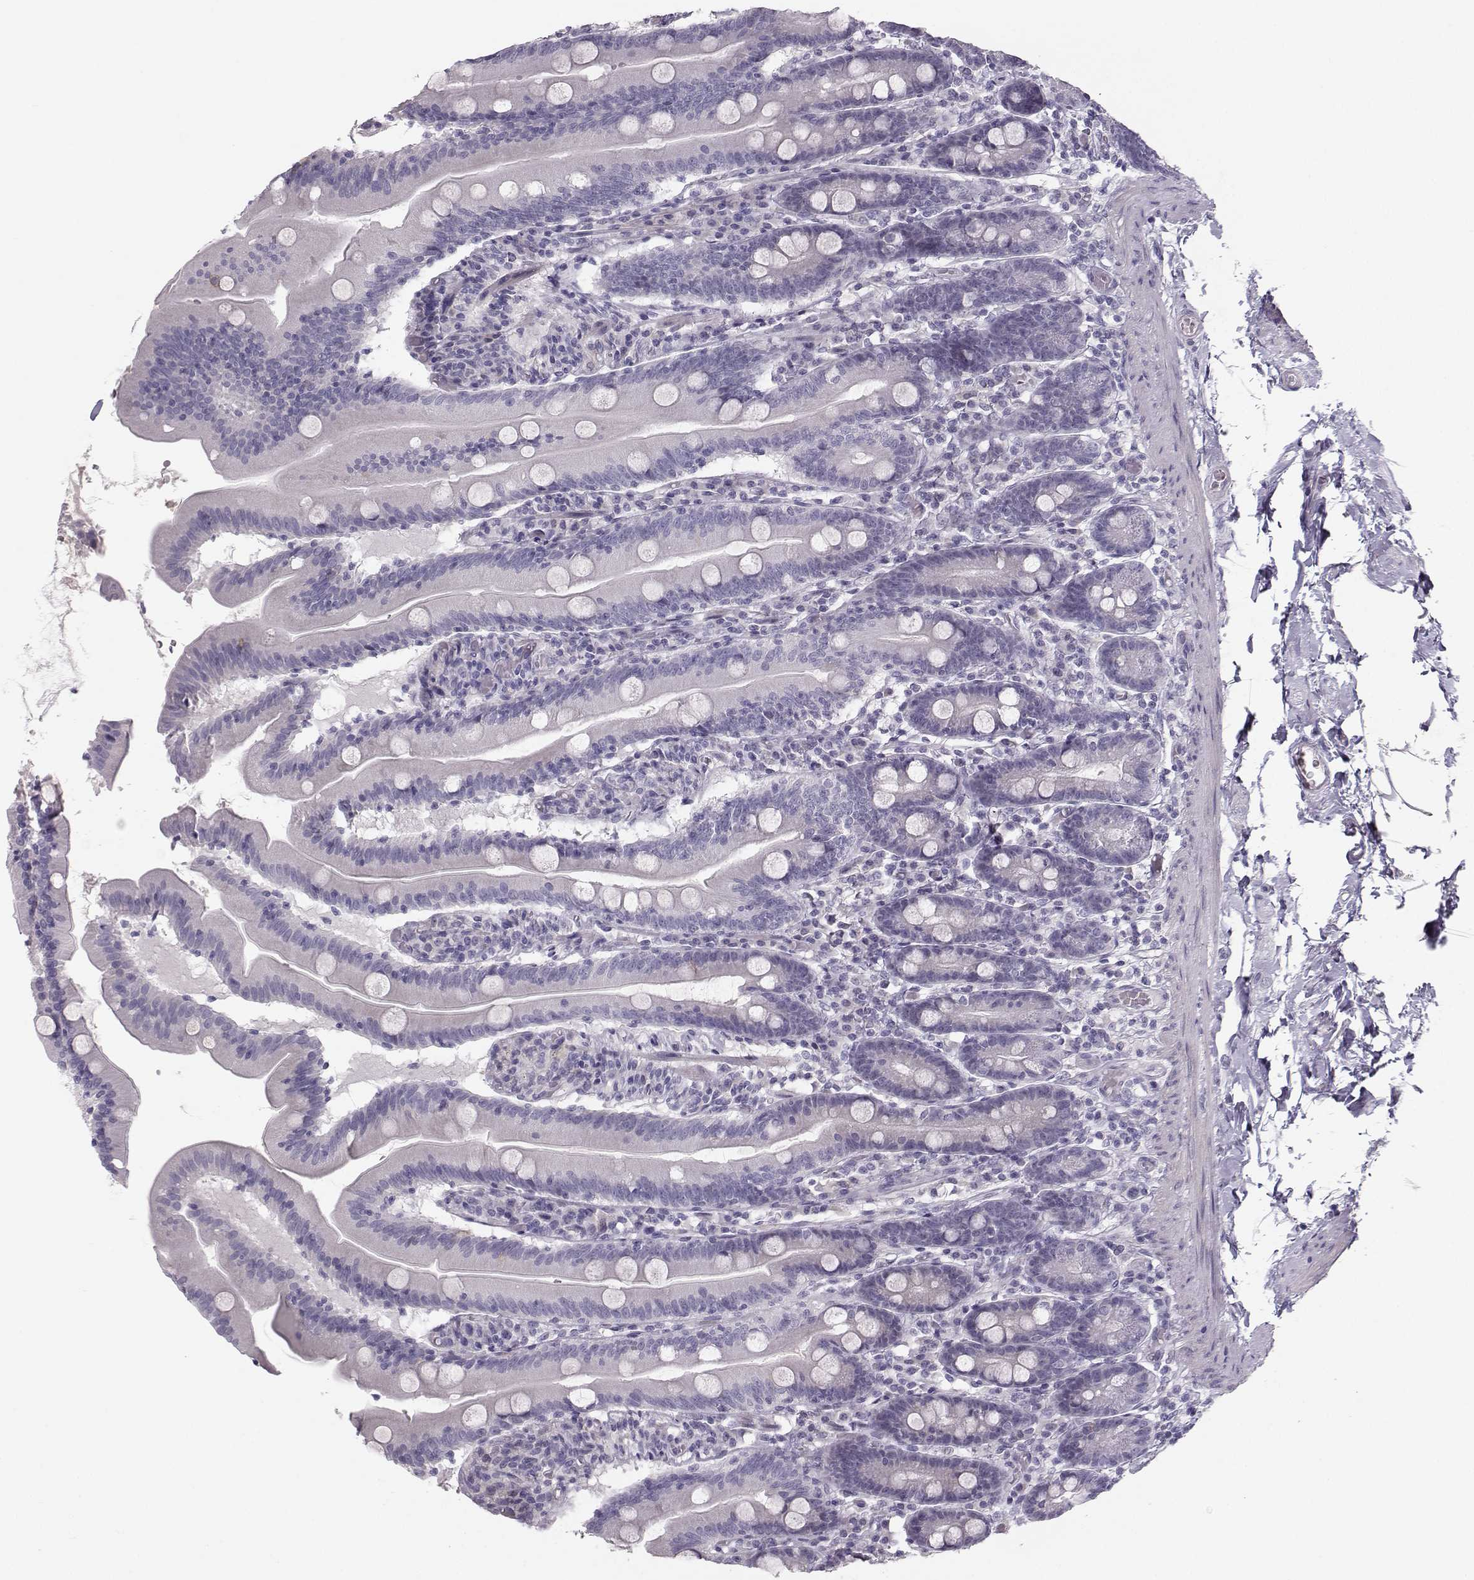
{"staining": {"intensity": "weak", "quantity": "25%-75%", "location": "cytoplasmic/membranous"}, "tissue": "small intestine", "cell_type": "Glandular cells", "image_type": "normal", "snomed": [{"axis": "morphology", "description": "Normal tissue, NOS"}, {"axis": "topography", "description": "Small intestine"}], "caption": "Glandular cells show low levels of weak cytoplasmic/membranous positivity in approximately 25%-75% of cells in normal human small intestine.", "gene": "CASR", "patient": {"sex": "male", "age": 37}}